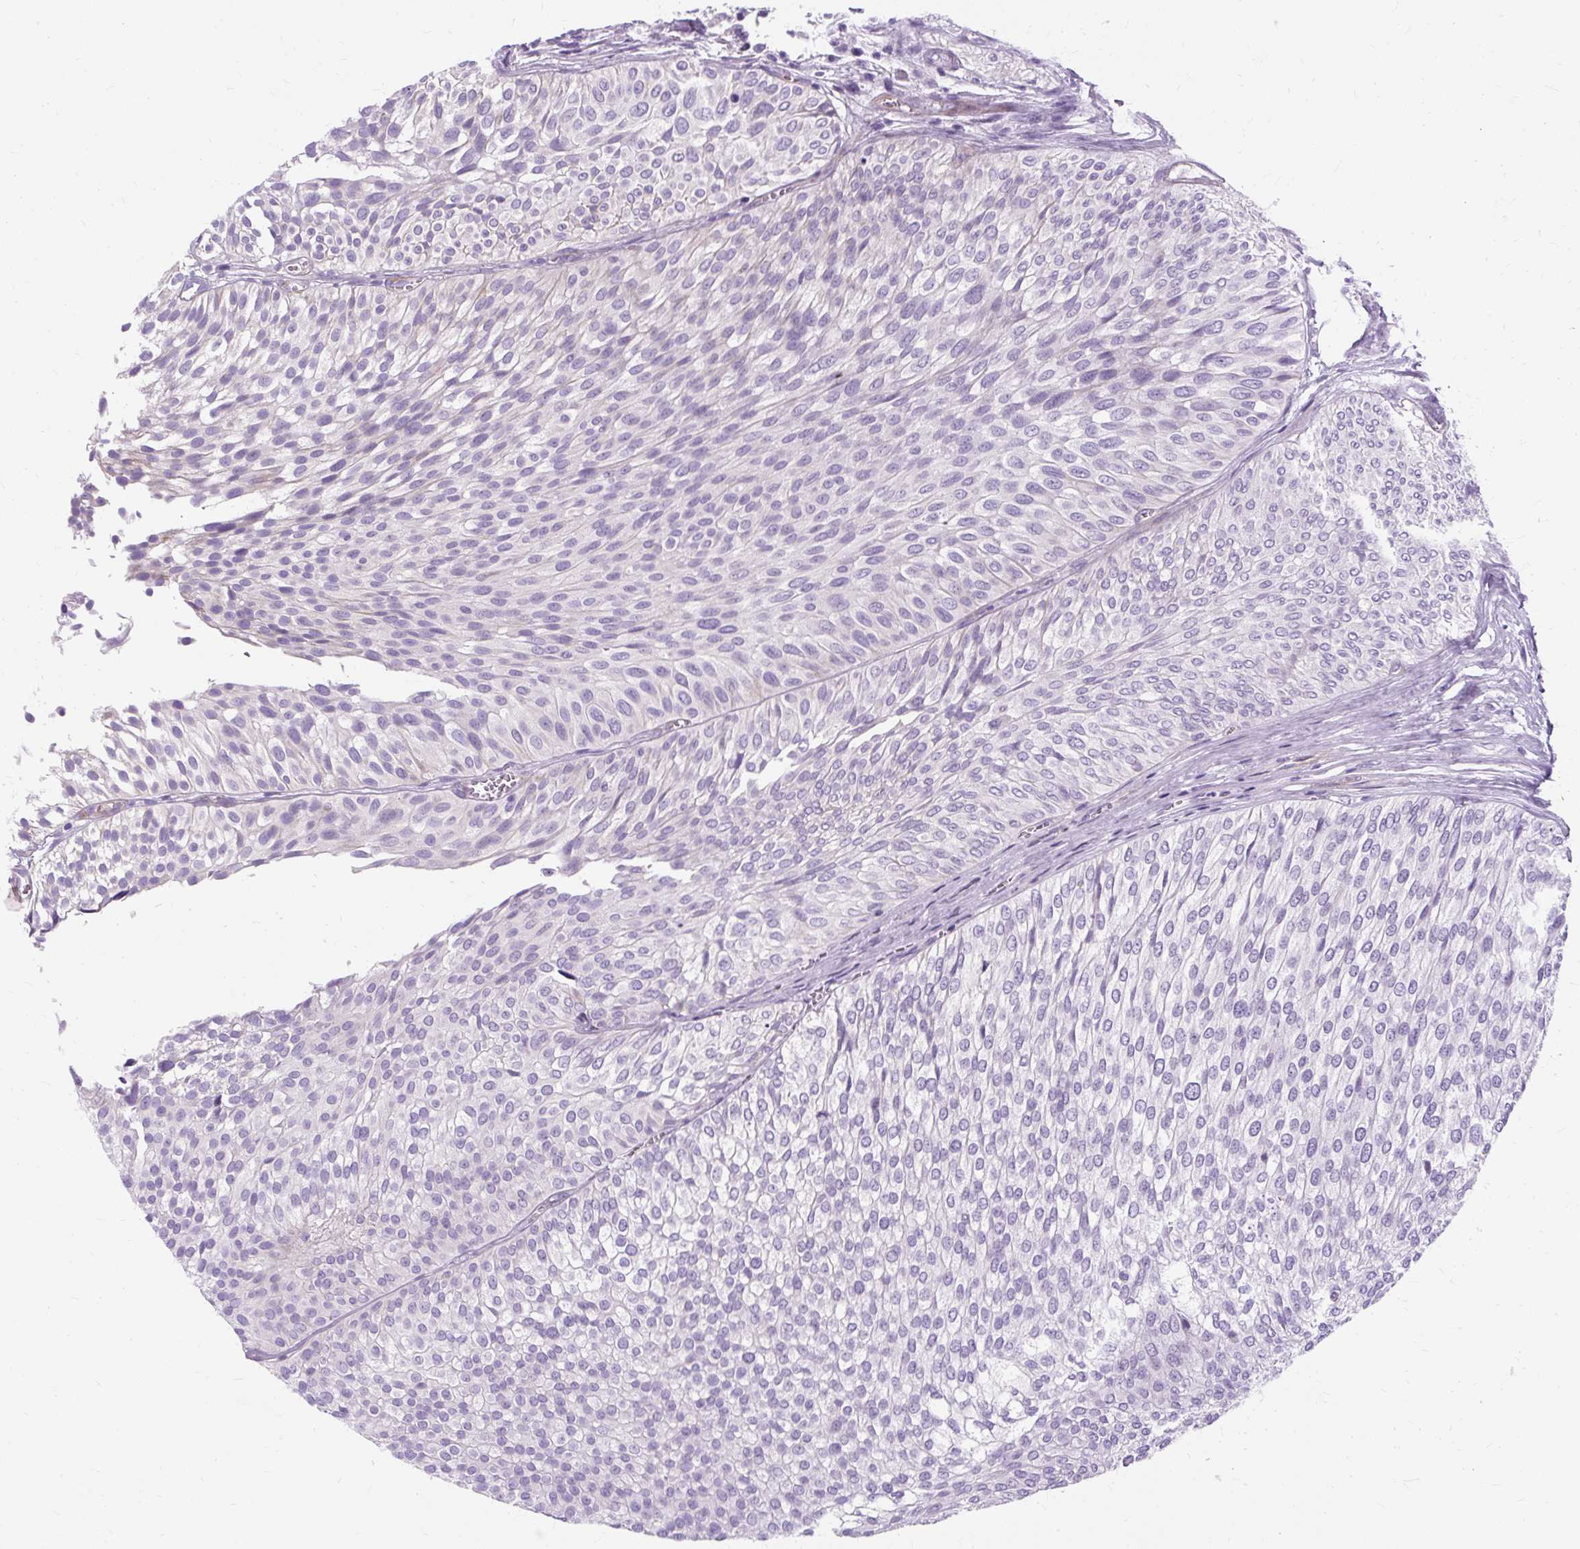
{"staining": {"intensity": "negative", "quantity": "none", "location": "none"}, "tissue": "urothelial cancer", "cell_type": "Tumor cells", "image_type": "cancer", "snomed": [{"axis": "morphology", "description": "Urothelial carcinoma, Low grade"}, {"axis": "topography", "description": "Urinary bladder"}], "caption": "An immunohistochemistry photomicrograph of low-grade urothelial carcinoma is shown. There is no staining in tumor cells of low-grade urothelial carcinoma. (DAB immunohistochemistry, high magnification).", "gene": "TMEM89", "patient": {"sex": "male", "age": 91}}